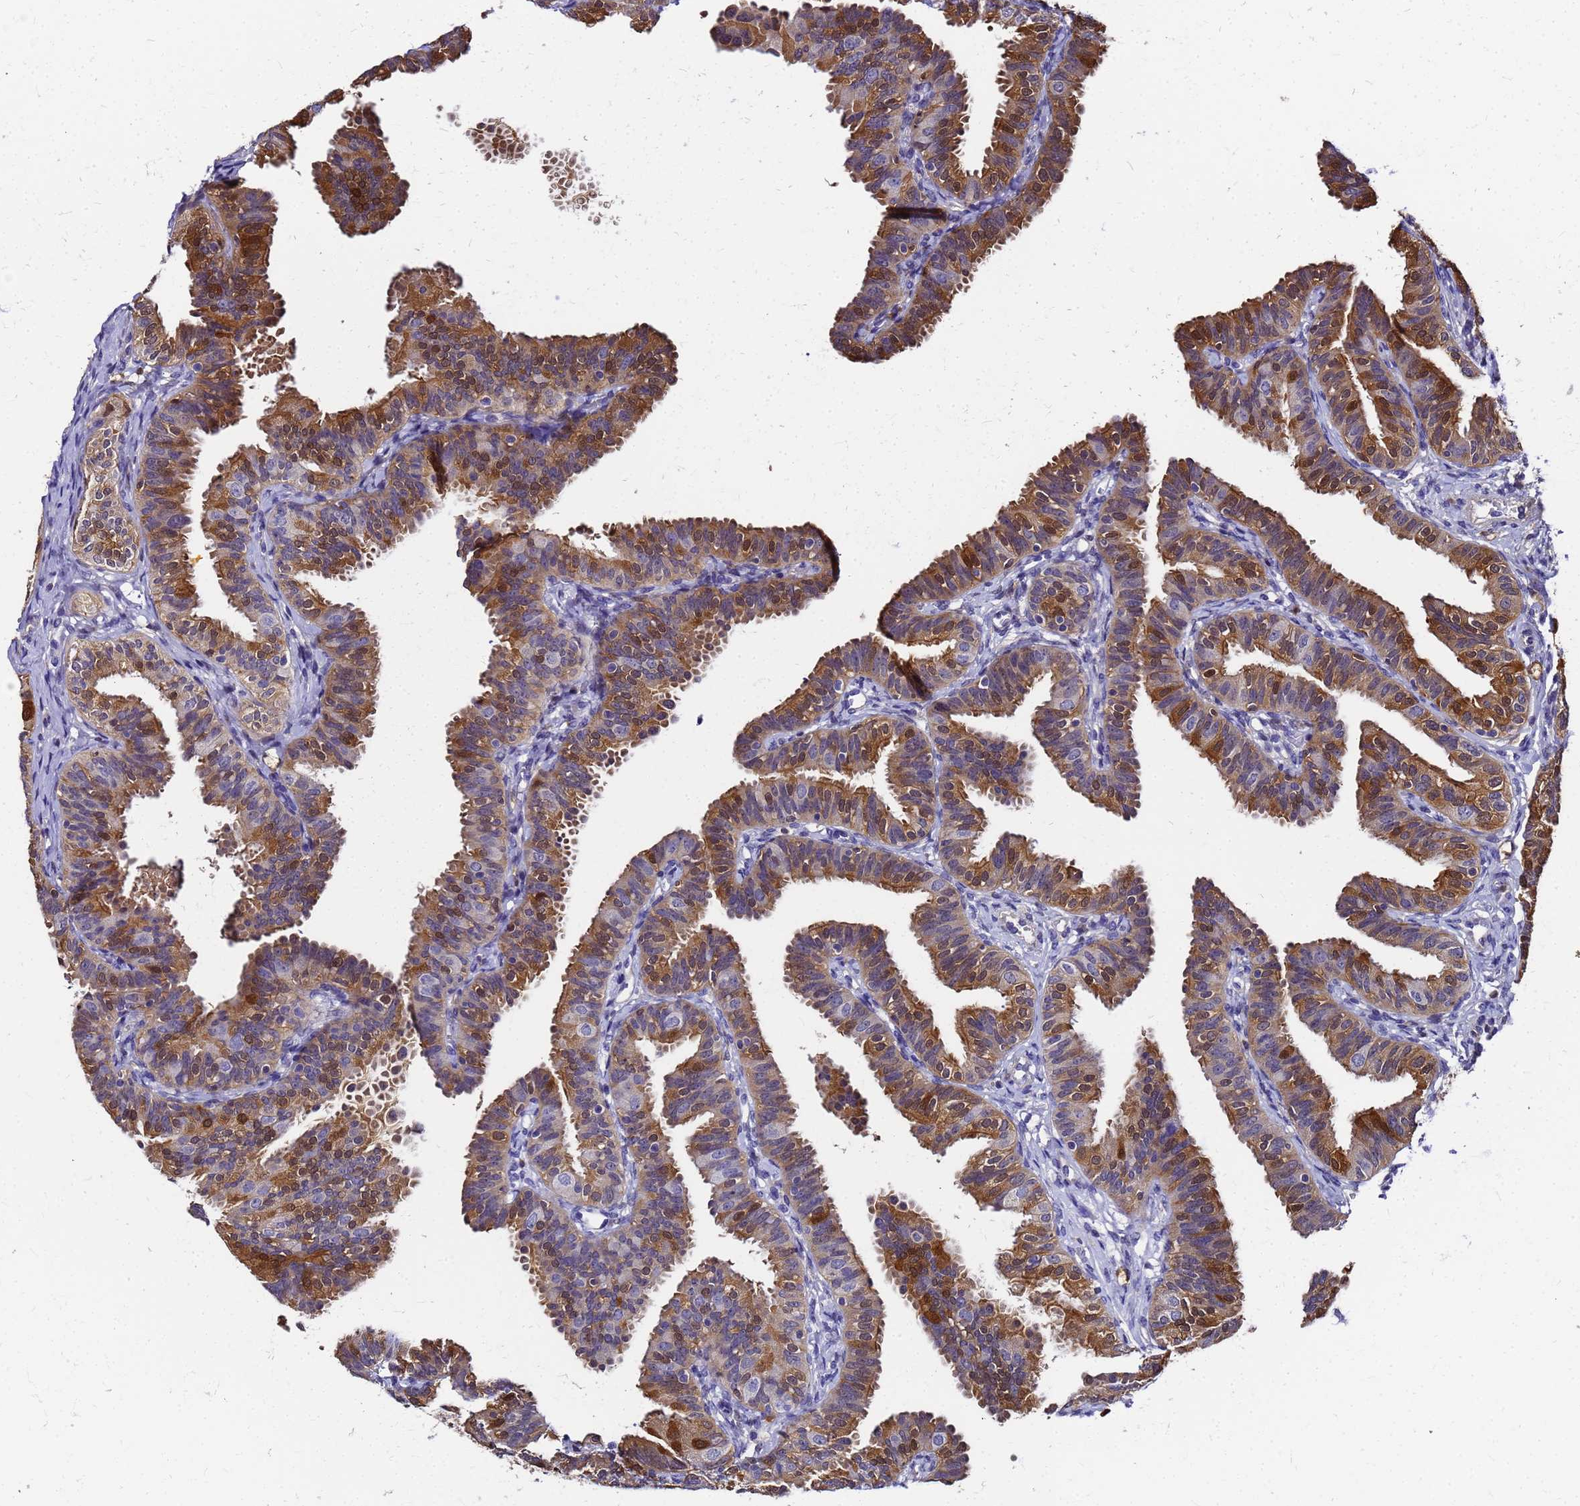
{"staining": {"intensity": "moderate", "quantity": ">75%", "location": "cytoplasmic/membranous,nuclear"}, "tissue": "fallopian tube", "cell_type": "Glandular cells", "image_type": "normal", "snomed": [{"axis": "morphology", "description": "Normal tissue, NOS"}, {"axis": "topography", "description": "Fallopian tube"}], "caption": "Immunohistochemistry micrograph of normal human fallopian tube stained for a protein (brown), which exhibits medium levels of moderate cytoplasmic/membranous,nuclear expression in approximately >75% of glandular cells.", "gene": "S100A11", "patient": {"sex": "female", "age": 35}}